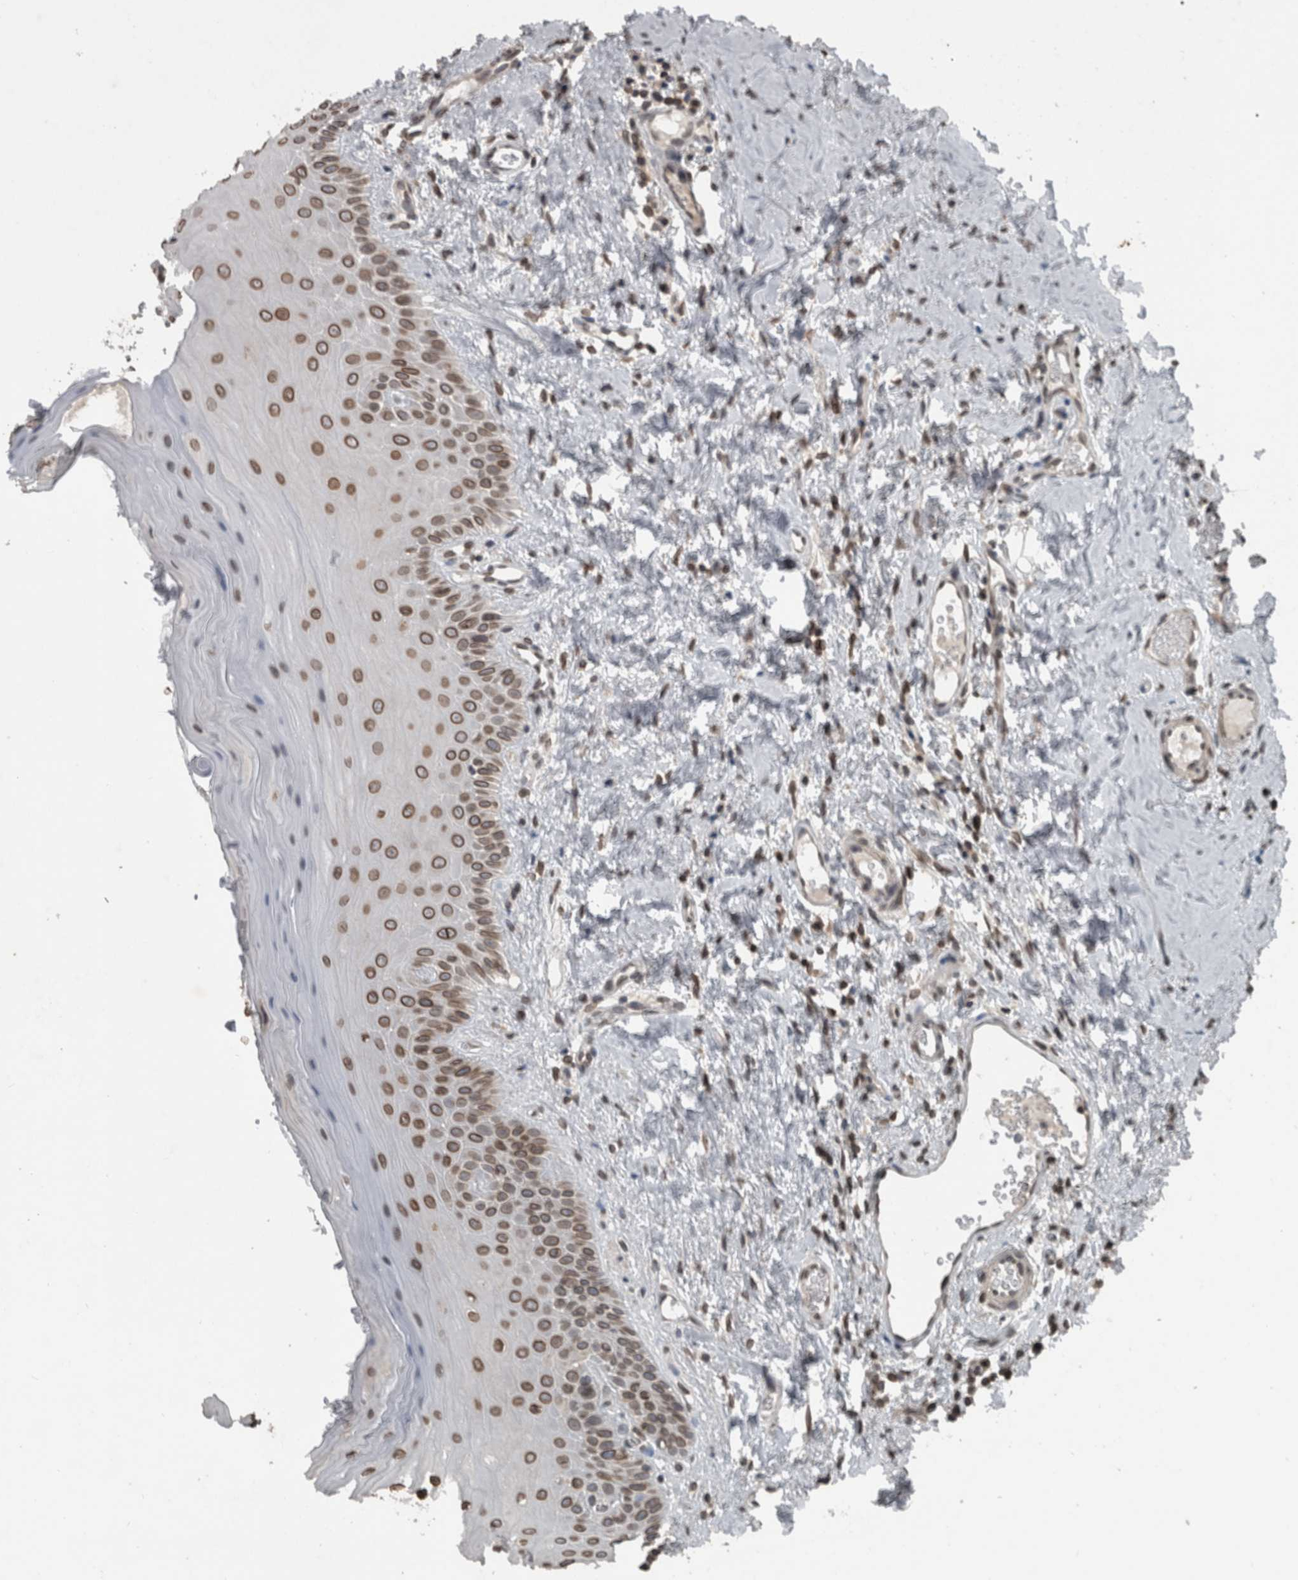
{"staining": {"intensity": "moderate", "quantity": ">75%", "location": "cytoplasmic/membranous,nuclear"}, "tissue": "oral mucosa", "cell_type": "Squamous epithelial cells", "image_type": "normal", "snomed": [{"axis": "morphology", "description": "Normal tissue, NOS"}, {"axis": "topography", "description": "Oral tissue"}], "caption": "Brown immunohistochemical staining in unremarkable oral mucosa demonstrates moderate cytoplasmic/membranous,nuclear staining in about >75% of squamous epithelial cells.", "gene": "RANBP2", "patient": {"sex": "male", "age": 66}}